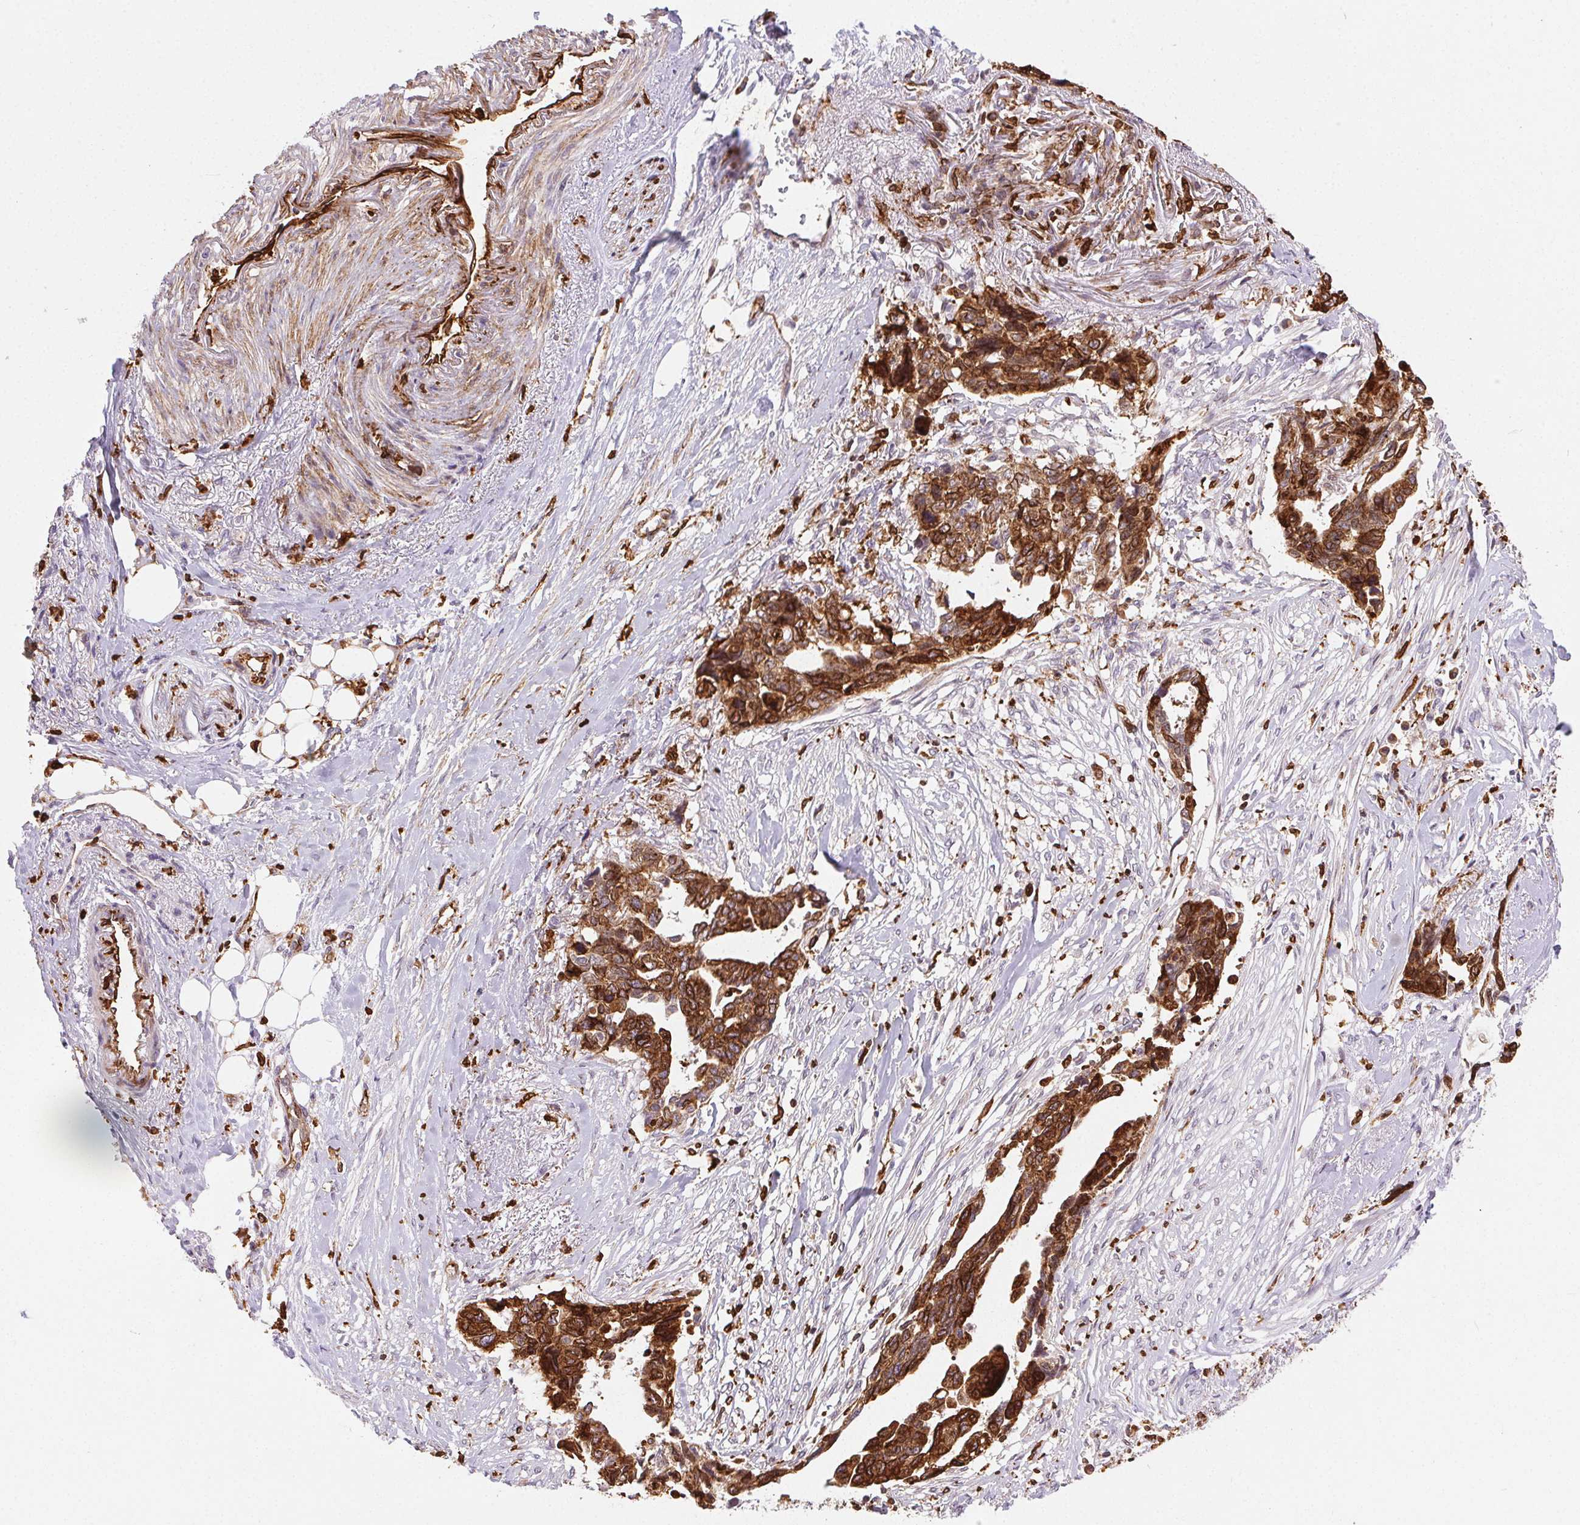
{"staining": {"intensity": "strong", "quantity": ">75%", "location": "cytoplasmic/membranous"}, "tissue": "ovarian cancer", "cell_type": "Tumor cells", "image_type": "cancer", "snomed": [{"axis": "morphology", "description": "Cystadenocarcinoma, serous, NOS"}, {"axis": "topography", "description": "Ovary"}], "caption": "The photomicrograph demonstrates a brown stain indicating the presence of a protein in the cytoplasmic/membranous of tumor cells in ovarian cancer.", "gene": "RNASET2", "patient": {"sex": "female", "age": 69}}